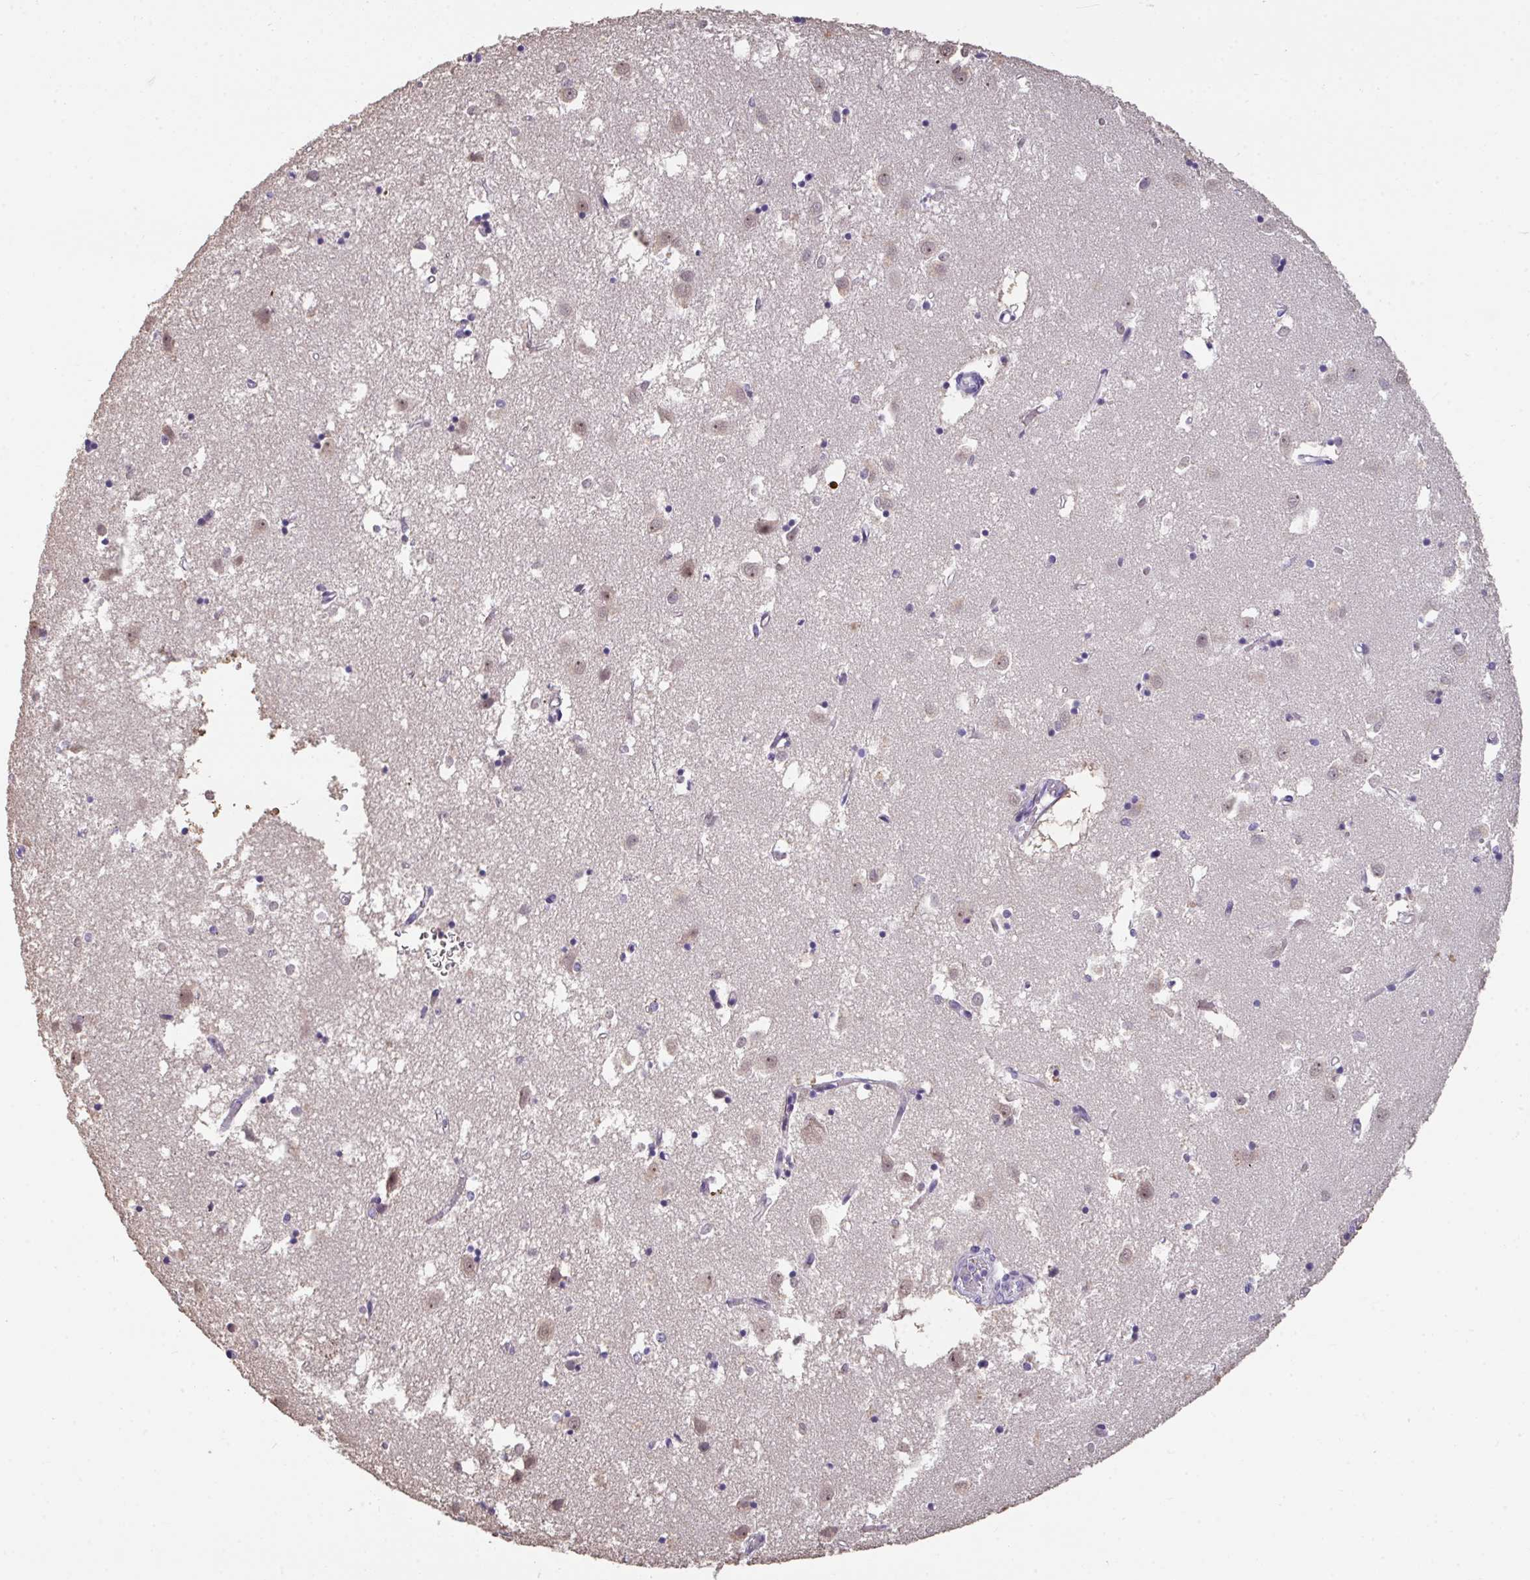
{"staining": {"intensity": "negative", "quantity": "none", "location": "none"}, "tissue": "caudate", "cell_type": "Glial cells", "image_type": "normal", "snomed": [{"axis": "morphology", "description": "Normal tissue, NOS"}, {"axis": "topography", "description": "Lateral ventricle wall"}], "caption": "An immunohistochemistry image of normal caudate is shown. There is no staining in glial cells of caudate.", "gene": "SENP3", "patient": {"sex": "male", "age": 70}}